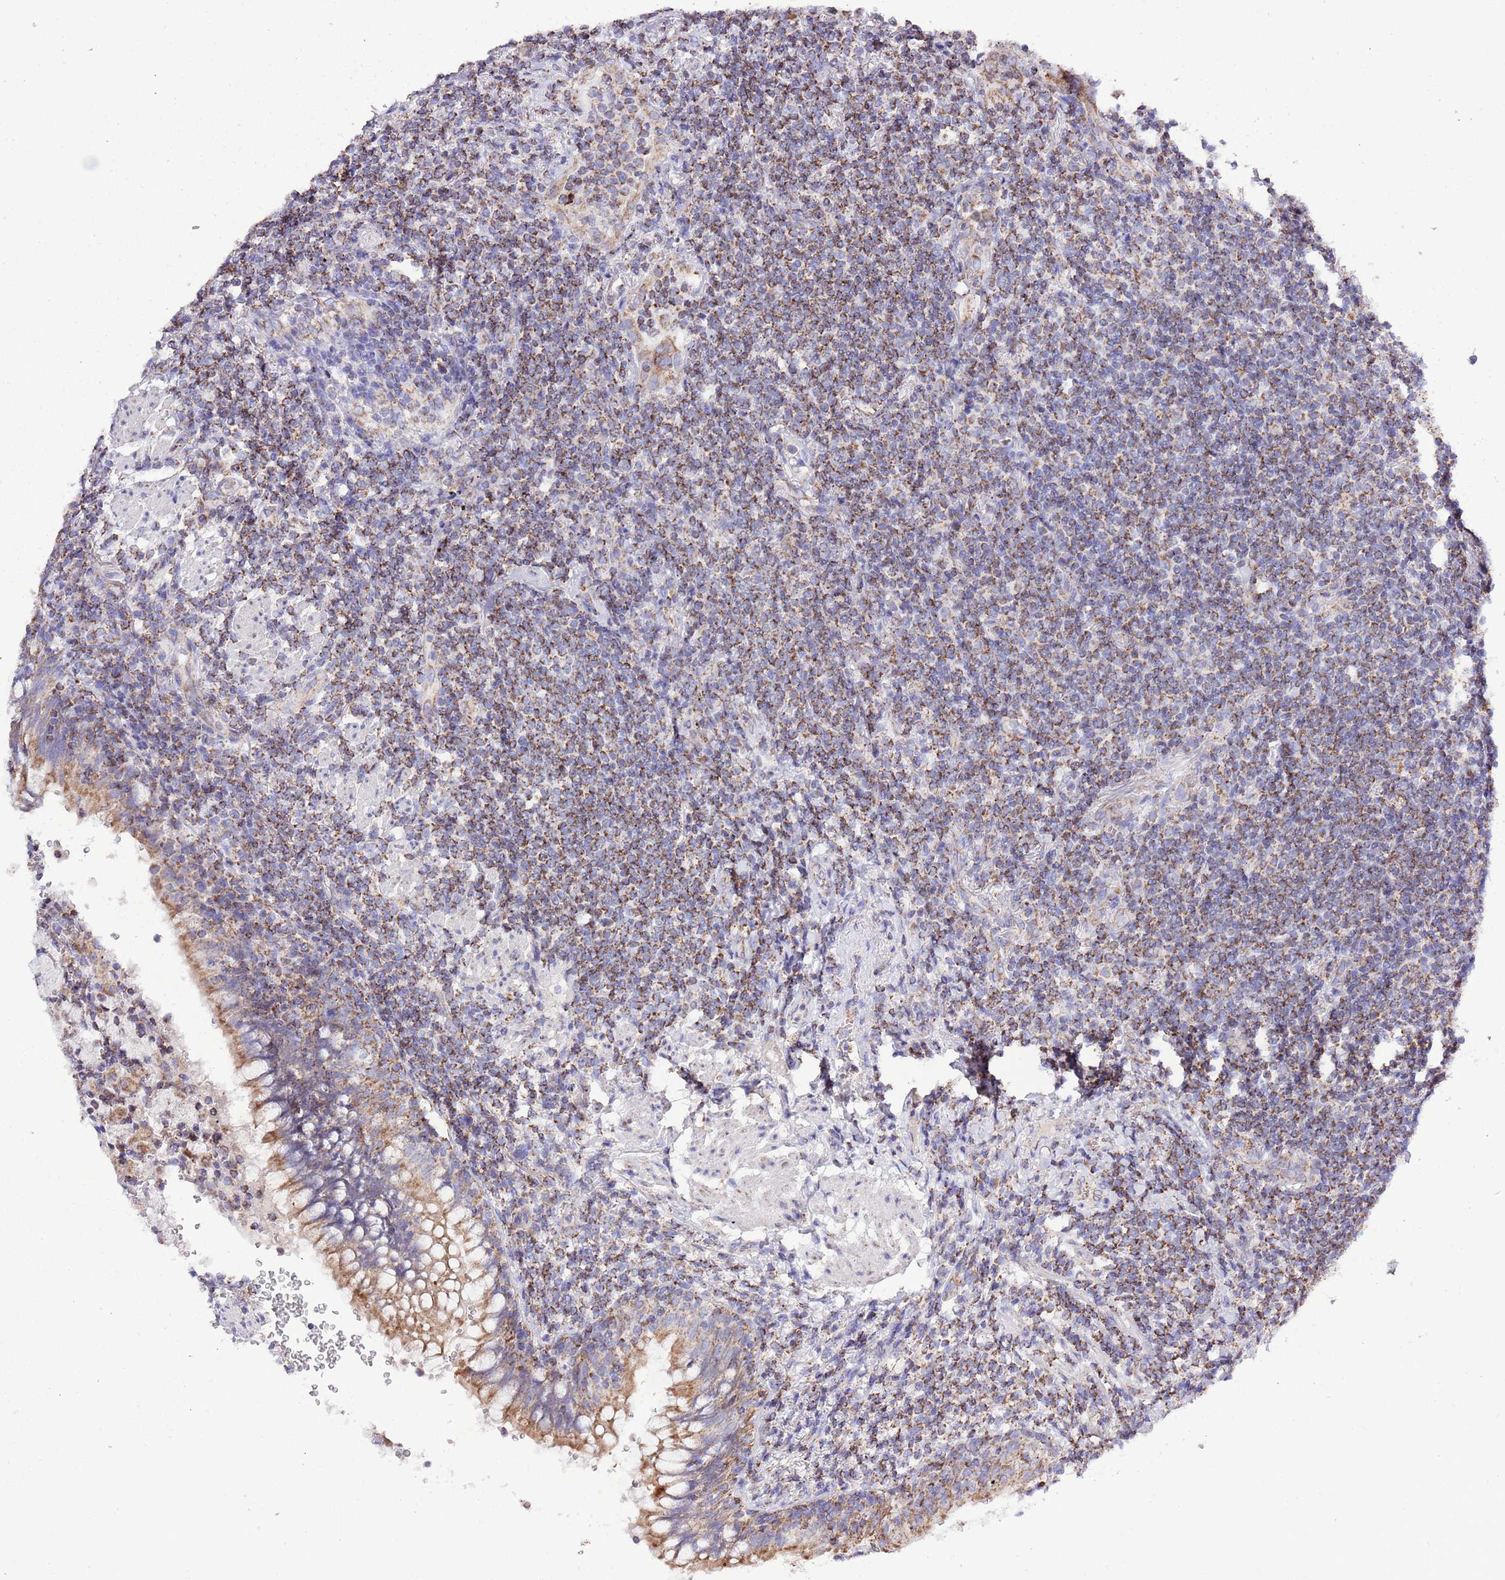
{"staining": {"intensity": "moderate", "quantity": ">75%", "location": "cytoplasmic/membranous"}, "tissue": "lymphoma", "cell_type": "Tumor cells", "image_type": "cancer", "snomed": [{"axis": "morphology", "description": "Malignant lymphoma, non-Hodgkin's type, Low grade"}, {"axis": "topography", "description": "Lung"}], "caption": "This photomicrograph demonstrates malignant lymphoma, non-Hodgkin's type (low-grade) stained with immunohistochemistry to label a protein in brown. The cytoplasmic/membranous of tumor cells show moderate positivity for the protein. Nuclei are counter-stained blue.", "gene": "TEKTIP1", "patient": {"sex": "female", "age": 71}}